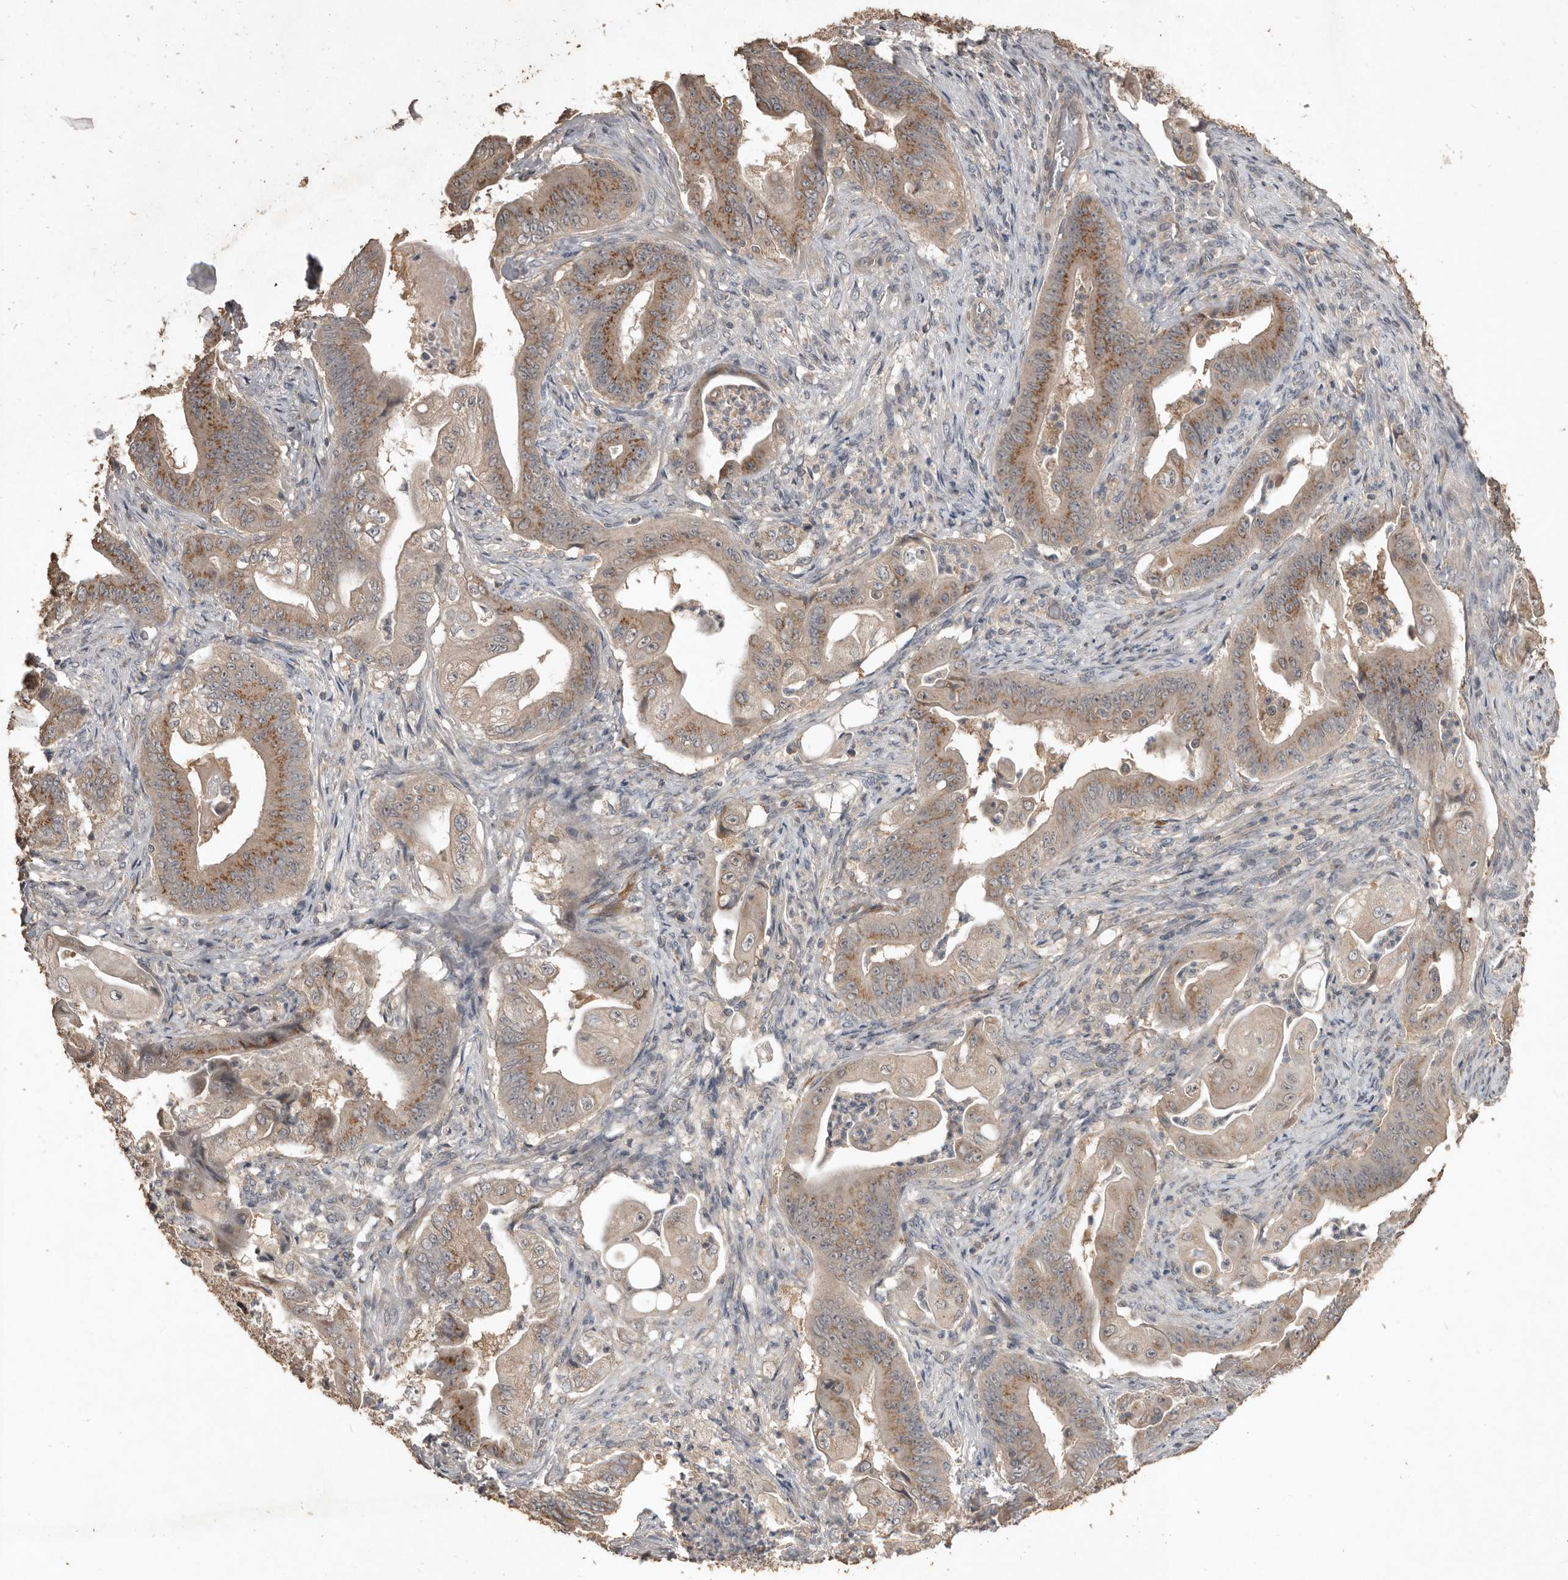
{"staining": {"intensity": "moderate", "quantity": ">75%", "location": "cytoplasmic/membranous"}, "tissue": "stomach cancer", "cell_type": "Tumor cells", "image_type": "cancer", "snomed": [{"axis": "morphology", "description": "Adenocarcinoma, NOS"}, {"axis": "topography", "description": "Stomach"}], "caption": "Immunohistochemical staining of human stomach cancer exhibits moderate cytoplasmic/membranous protein staining in approximately >75% of tumor cells. (DAB IHC with brightfield microscopy, high magnification).", "gene": "BAMBI", "patient": {"sex": "female", "age": 73}}